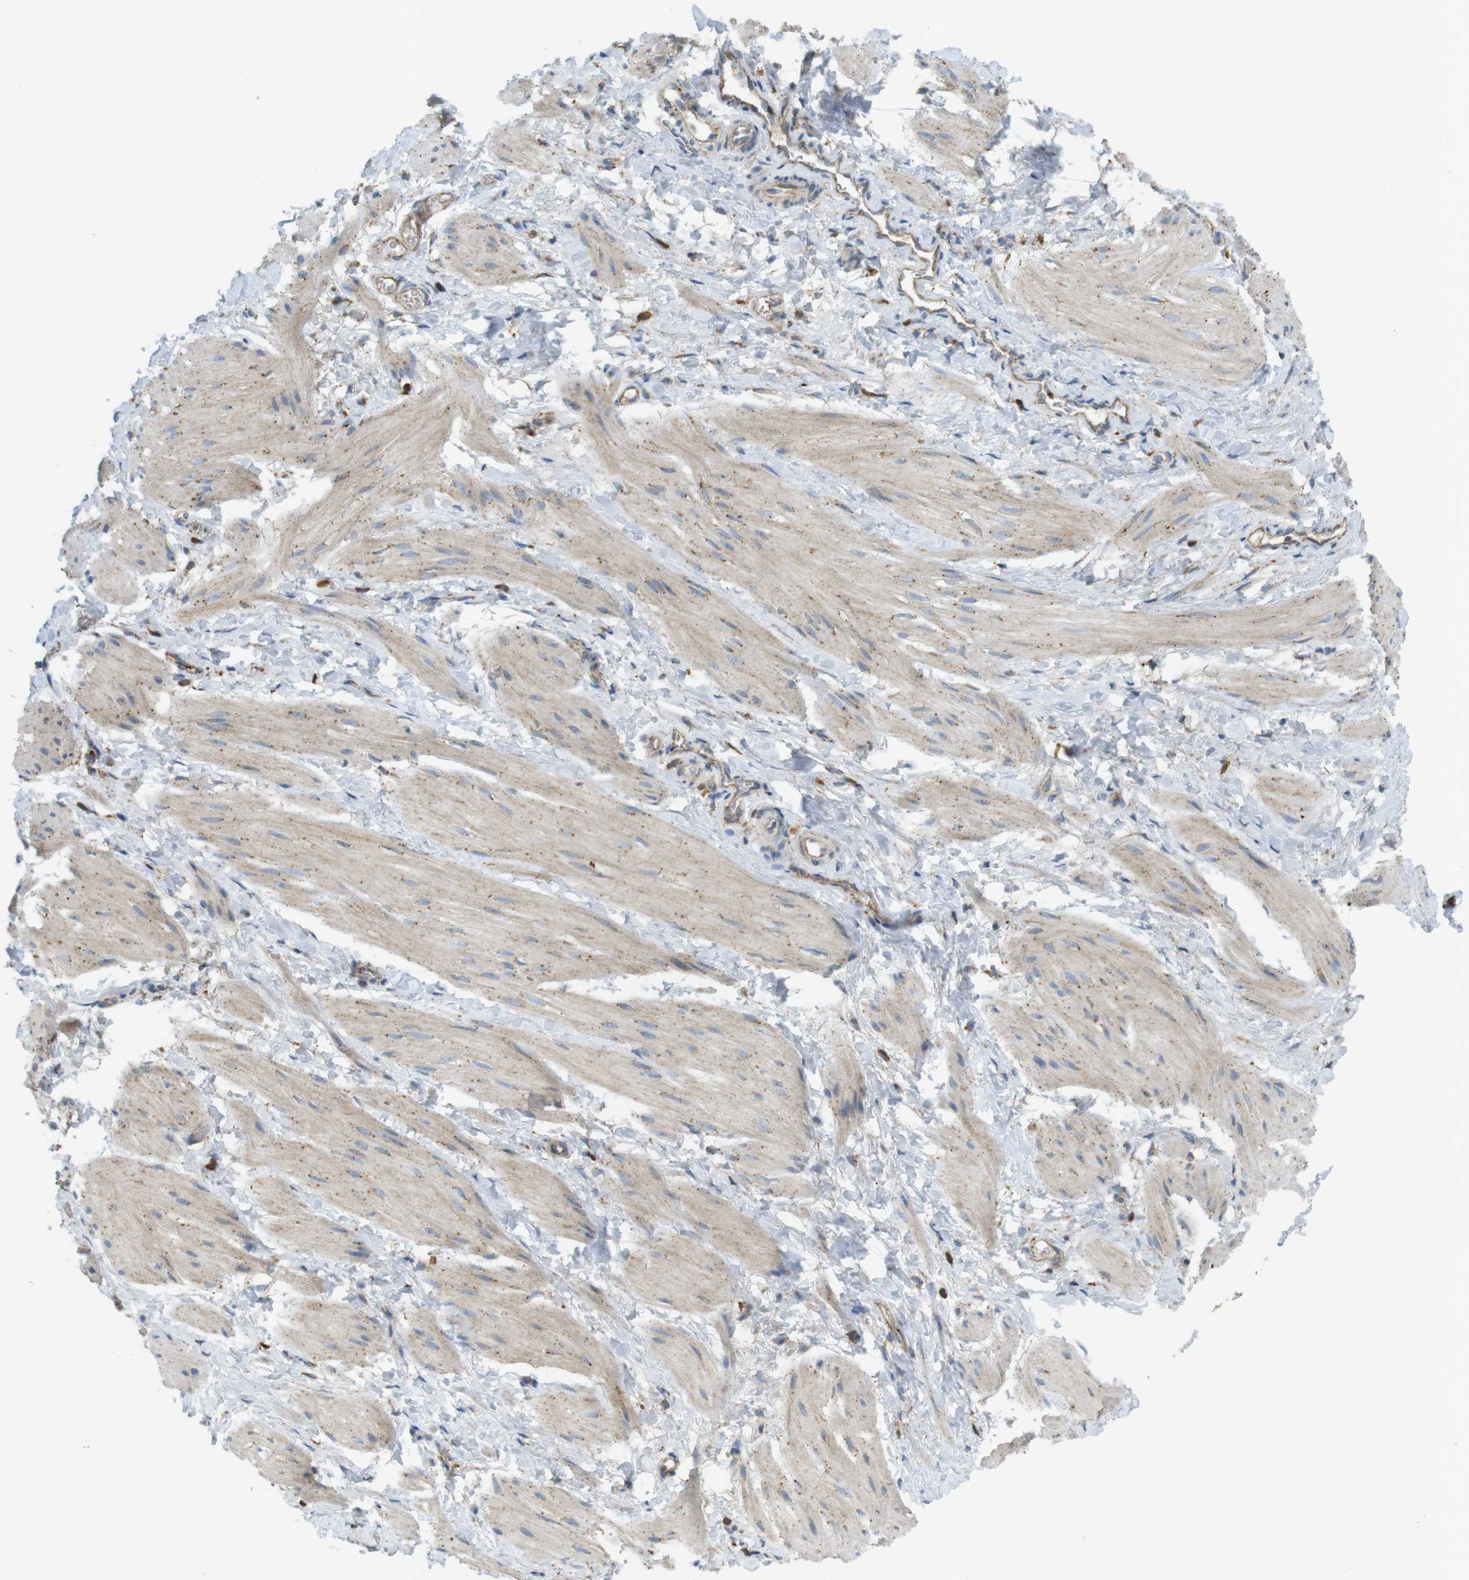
{"staining": {"intensity": "weak", "quantity": ">75%", "location": "cytoplasmic/membranous"}, "tissue": "smooth muscle", "cell_type": "Smooth muscle cells", "image_type": "normal", "snomed": [{"axis": "morphology", "description": "Normal tissue, NOS"}, {"axis": "topography", "description": "Smooth muscle"}], "caption": "A low amount of weak cytoplasmic/membranous staining is seen in about >75% of smooth muscle cells in normal smooth muscle.", "gene": "LAMP1", "patient": {"sex": "male", "age": 16}}